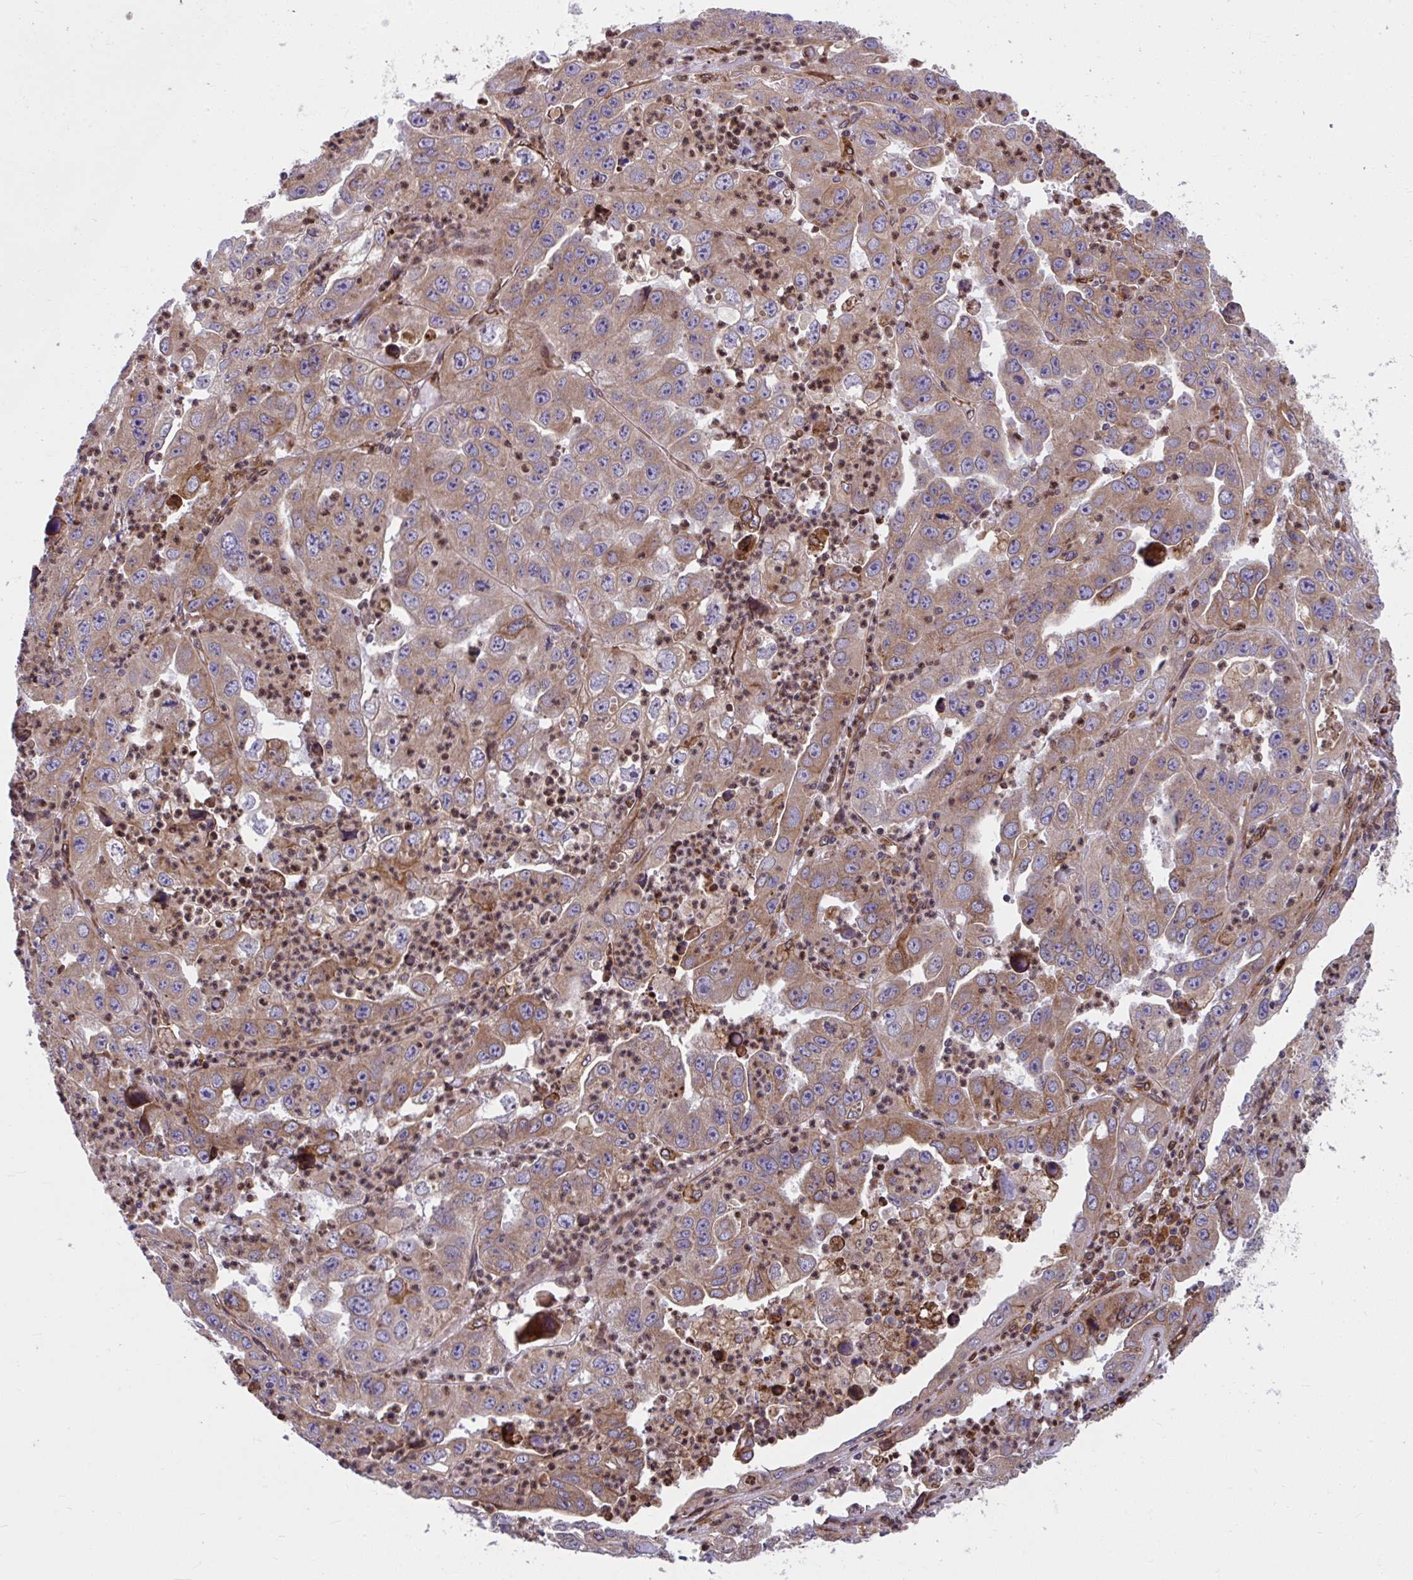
{"staining": {"intensity": "weak", "quantity": ">75%", "location": "cytoplasmic/membranous"}, "tissue": "endometrial cancer", "cell_type": "Tumor cells", "image_type": "cancer", "snomed": [{"axis": "morphology", "description": "Adenocarcinoma, NOS"}, {"axis": "topography", "description": "Uterus"}], "caption": "Brown immunohistochemical staining in human adenocarcinoma (endometrial) shows weak cytoplasmic/membranous staining in approximately >75% of tumor cells. Nuclei are stained in blue.", "gene": "STIM2", "patient": {"sex": "female", "age": 62}}